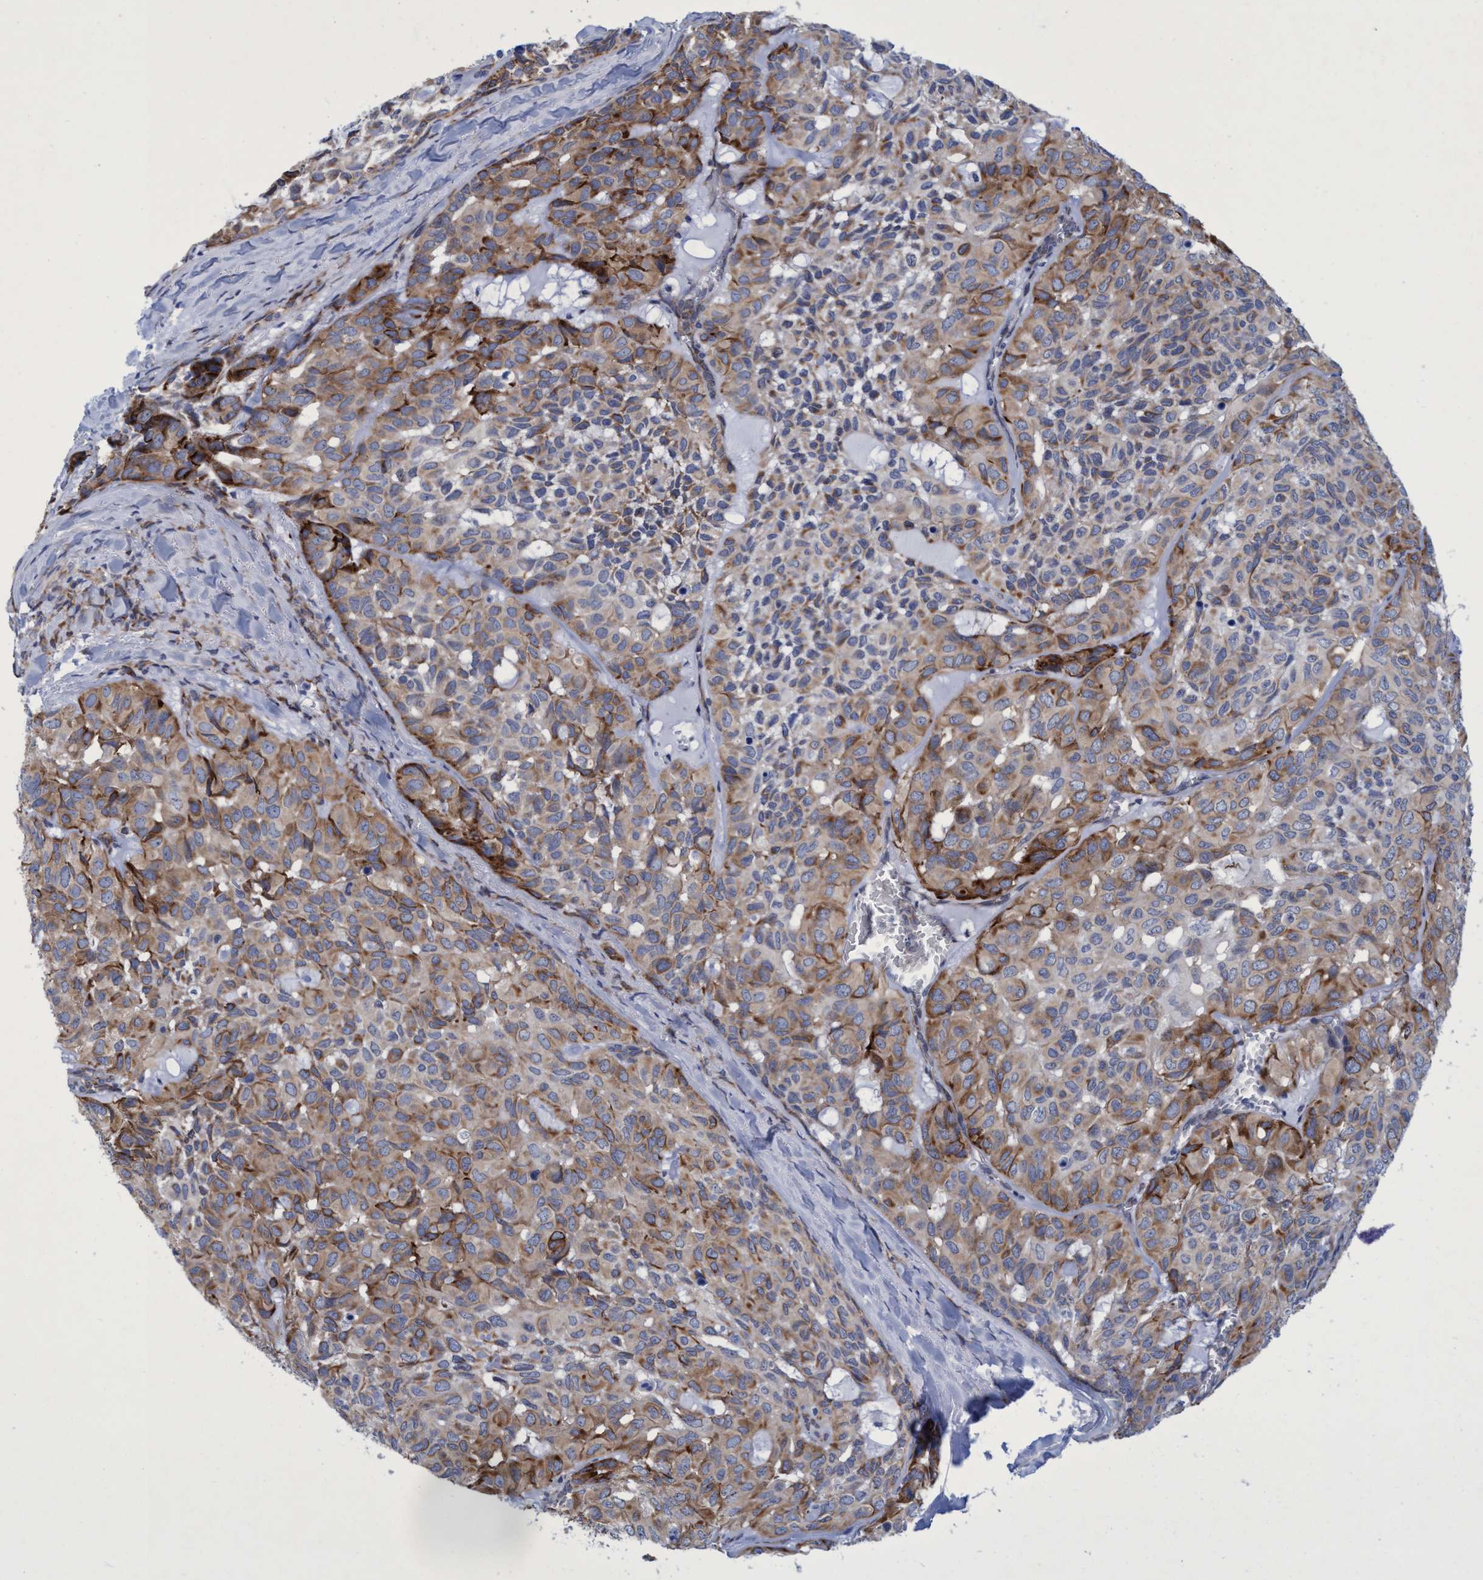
{"staining": {"intensity": "moderate", "quantity": ">75%", "location": "cytoplasmic/membranous"}, "tissue": "head and neck cancer", "cell_type": "Tumor cells", "image_type": "cancer", "snomed": [{"axis": "morphology", "description": "Adenocarcinoma, NOS"}, {"axis": "topography", "description": "Salivary gland, NOS"}, {"axis": "topography", "description": "Head-Neck"}], "caption": "A brown stain shows moderate cytoplasmic/membranous staining of a protein in human head and neck adenocarcinoma tumor cells.", "gene": "R3HCC1", "patient": {"sex": "female", "age": 76}}